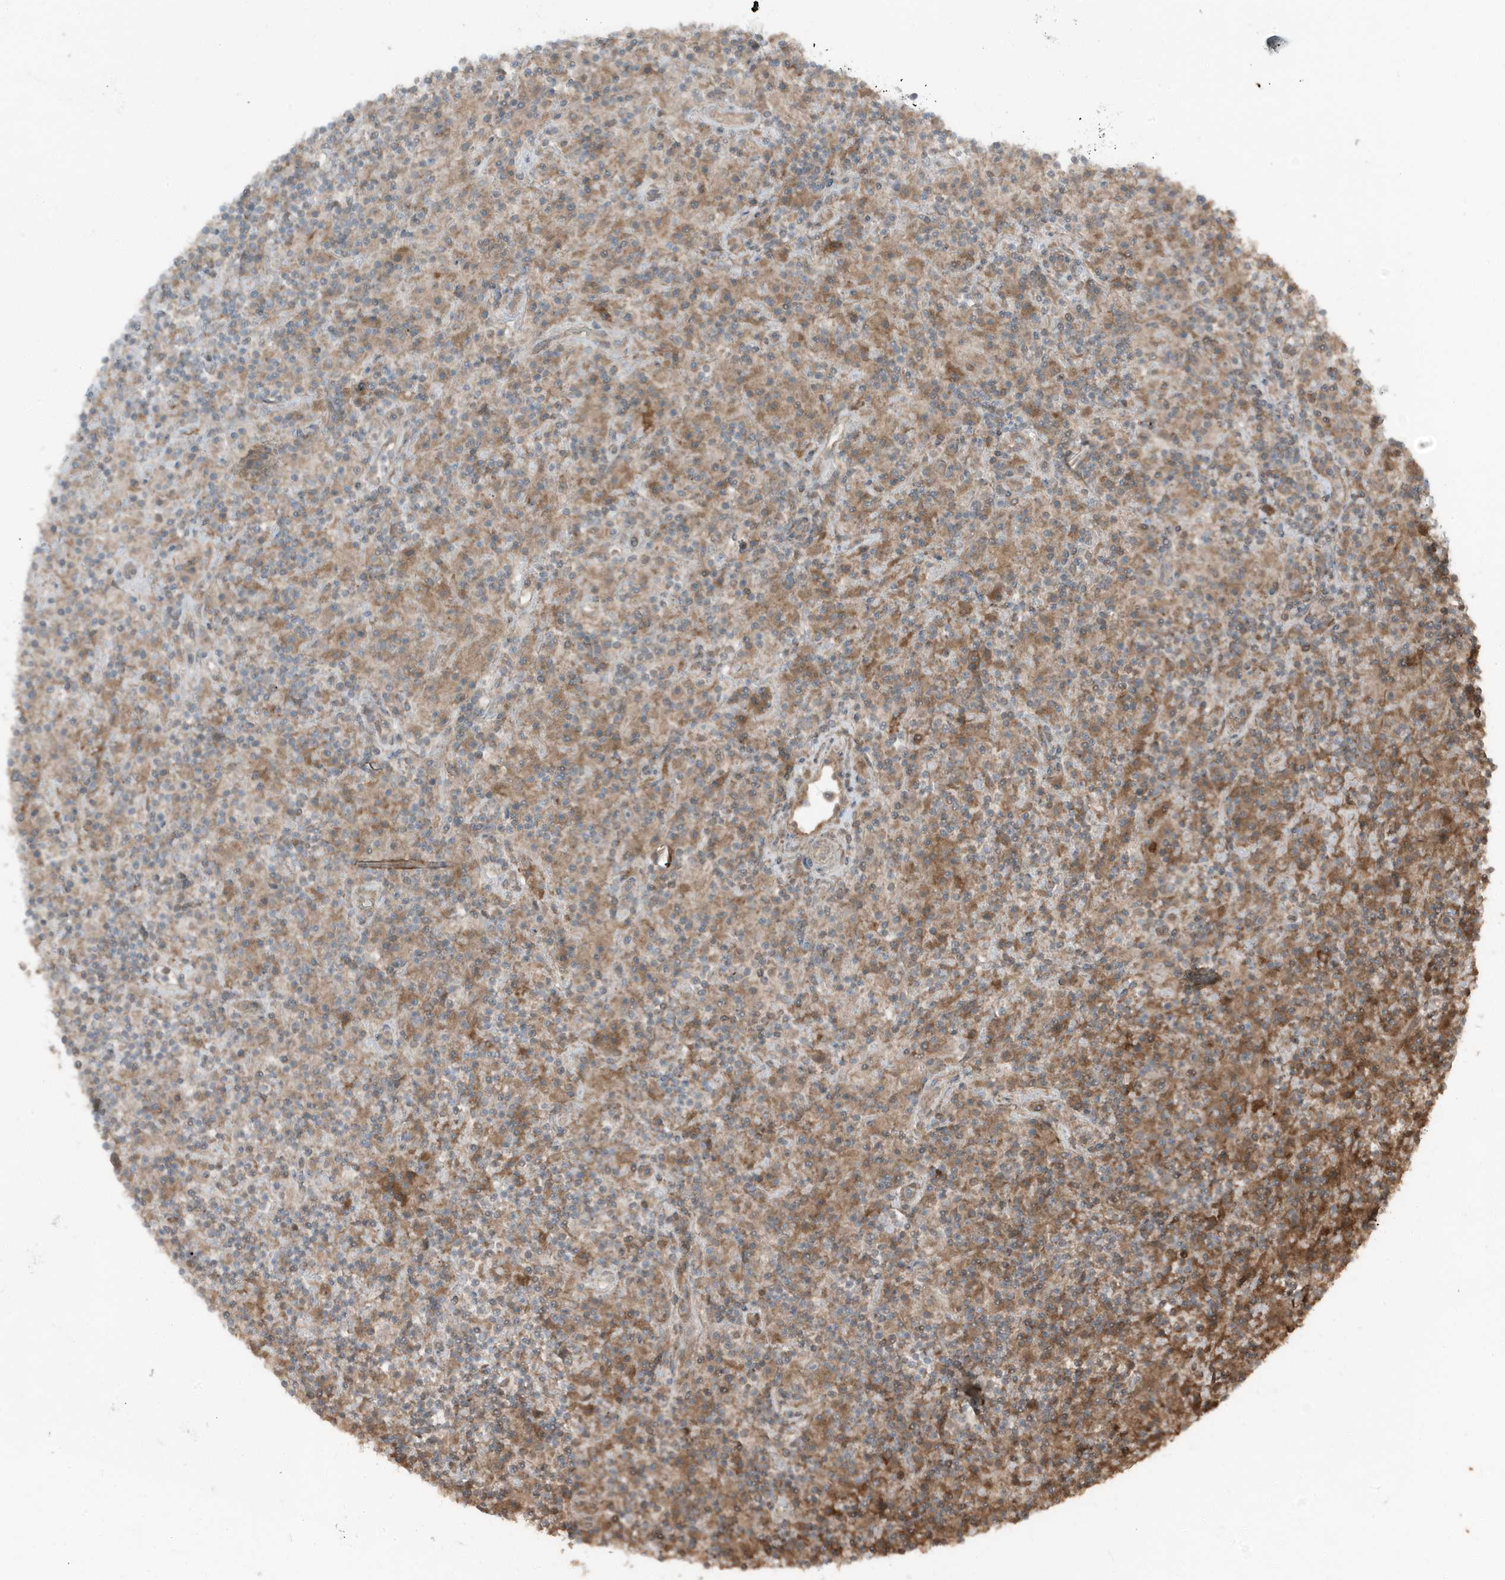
{"staining": {"intensity": "moderate", "quantity": "<25%", "location": "cytoplasmic/membranous"}, "tissue": "lymphoma", "cell_type": "Tumor cells", "image_type": "cancer", "snomed": [{"axis": "morphology", "description": "Hodgkin's disease, NOS"}, {"axis": "topography", "description": "Lymph node"}], "caption": "Moderate cytoplasmic/membranous protein positivity is present in approximately <25% of tumor cells in Hodgkin's disease. (DAB IHC with brightfield microscopy, high magnification).", "gene": "AZI2", "patient": {"sex": "male", "age": 70}}